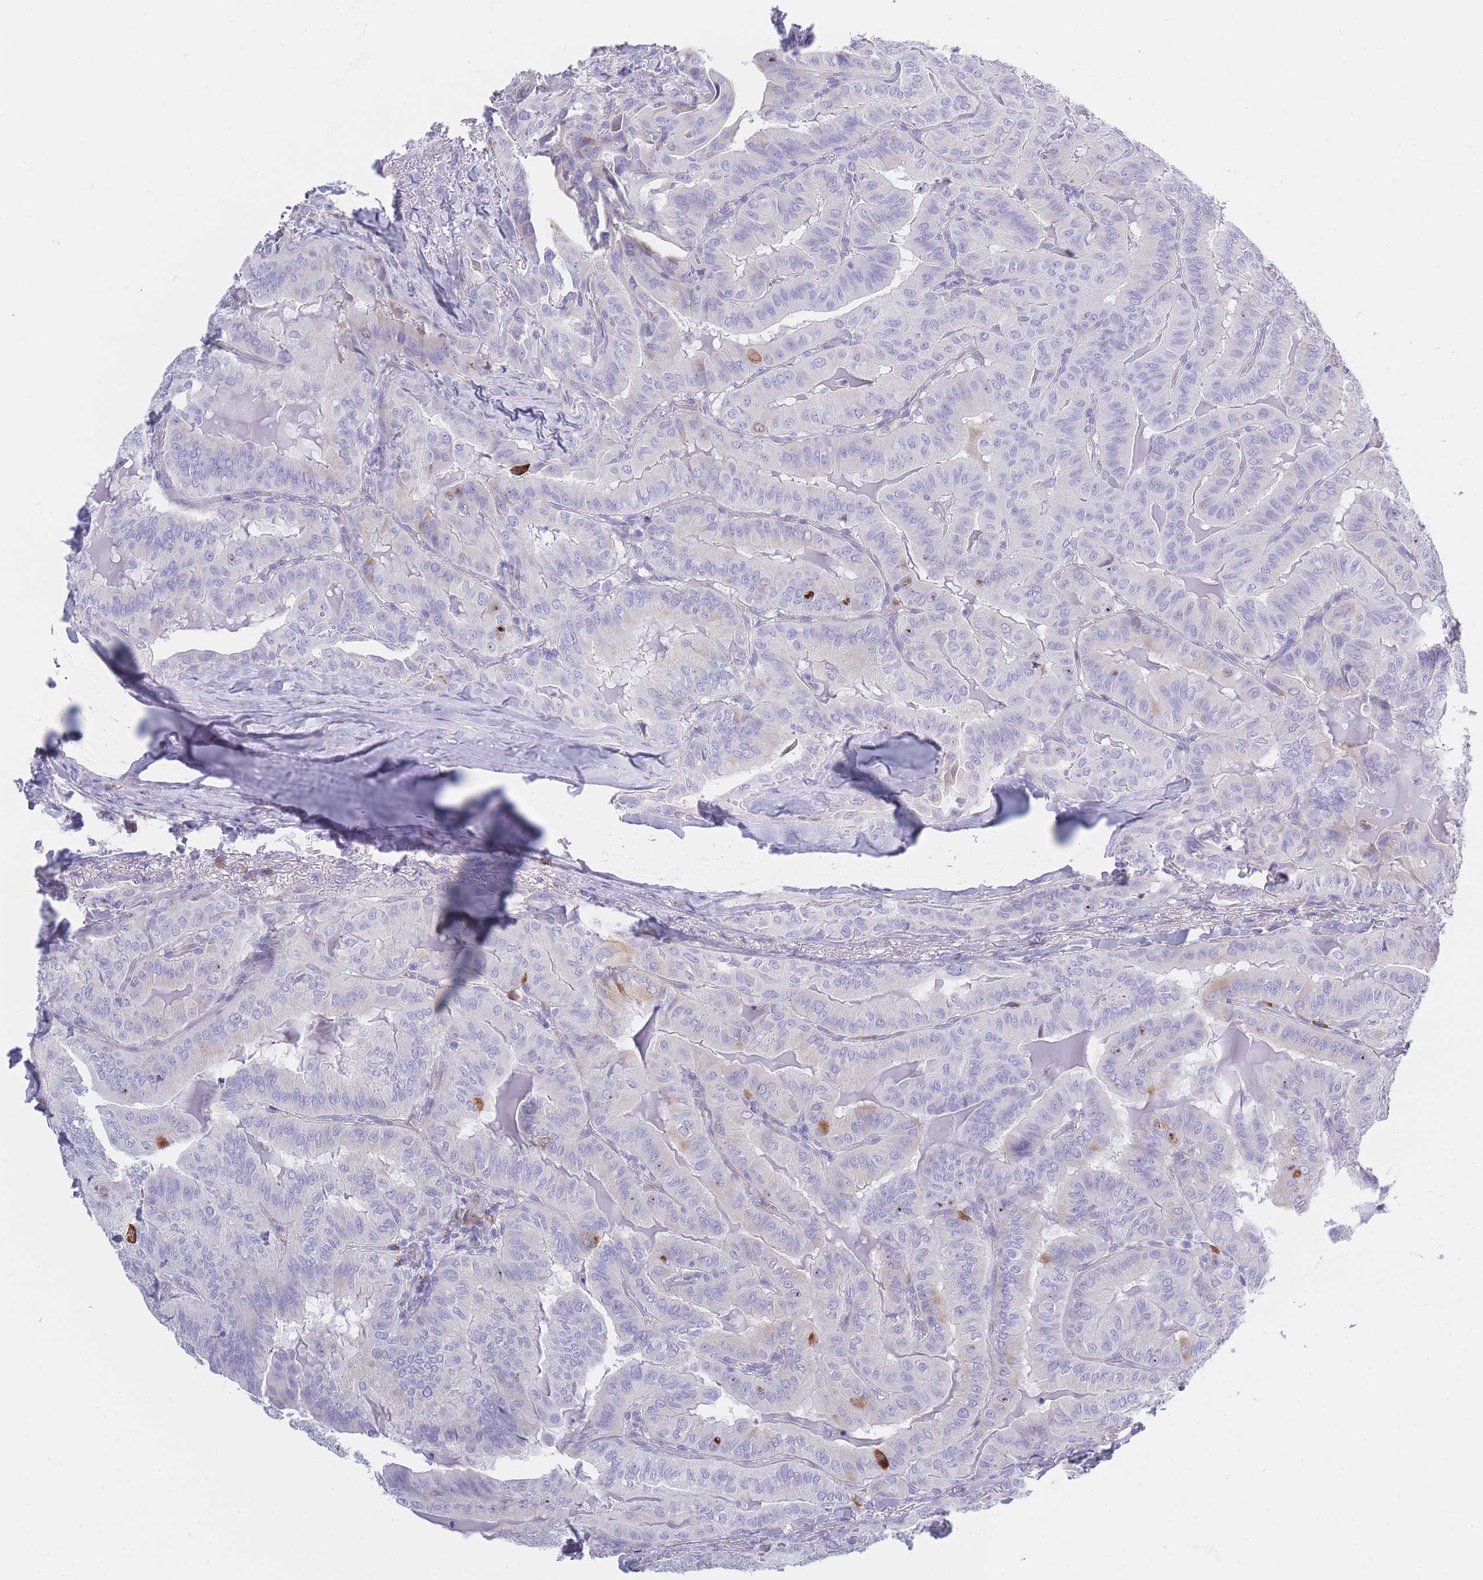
{"staining": {"intensity": "negative", "quantity": "none", "location": "none"}, "tissue": "thyroid cancer", "cell_type": "Tumor cells", "image_type": "cancer", "snomed": [{"axis": "morphology", "description": "Papillary adenocarcinoma, NOS"}, {"axis": "topography", "description": "Thyroid gland"}], "caption": "A high-resolution histopathology image shows immunohistochemistry staining of thyroid cancer (papillary adenocarcinoma), which reveals no significant staining in tumor cells.", "gene": "XKR8", "patient": {"sex": "female", "age": 68}}